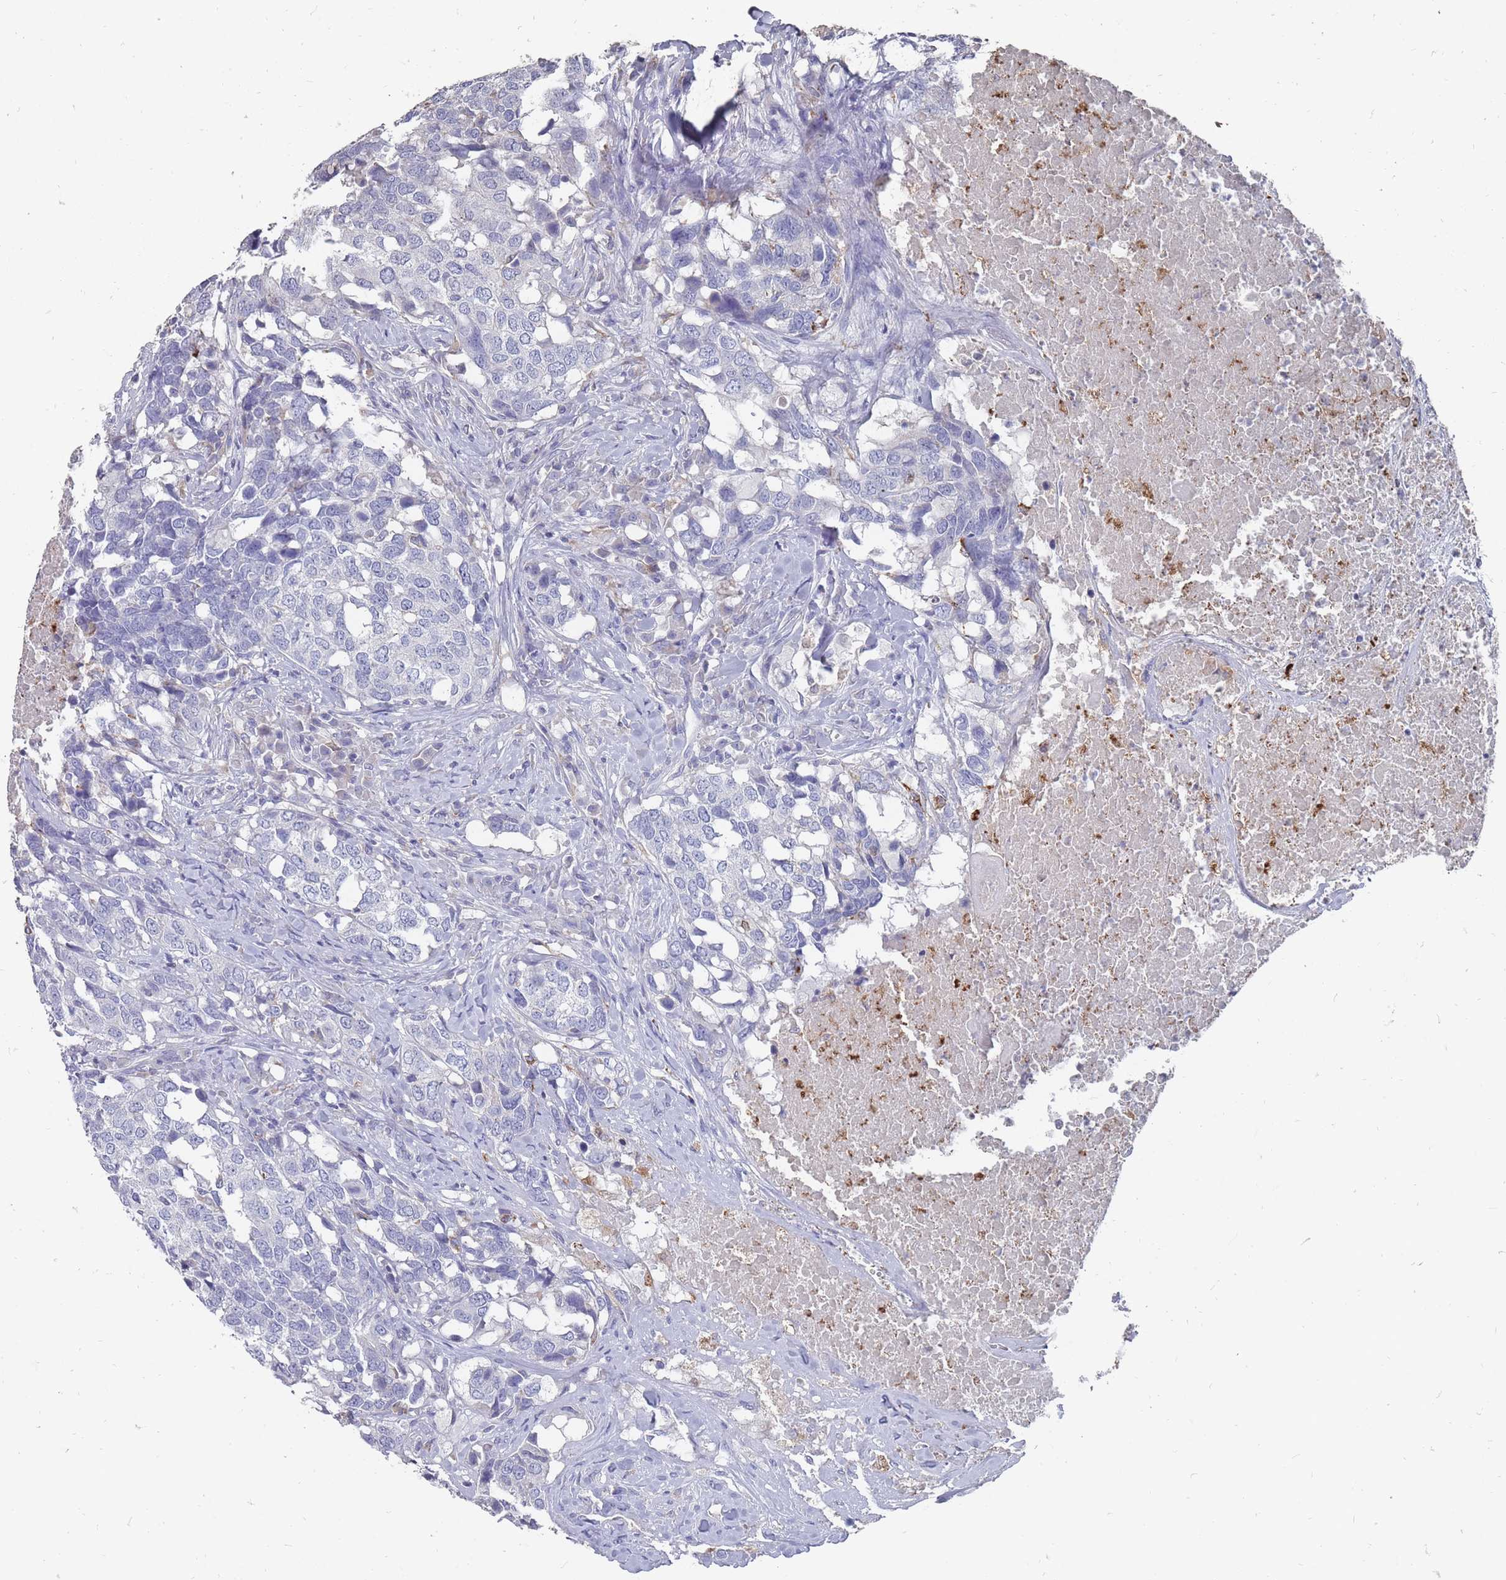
{"staining": {"intensity": "negative", "quantity": "none", "location": "none"}, "tissue": "head and neck cancer", "cell_type": "Tumor cells", "image_type": "cancer", "snomed": [{"axis": "morphology", "description": "Squamous cell carcinoma, NOS"}, {"axis": "topography", "description": "Head-Neck"}], "caption": "Head and neck cancer (squamous cell carcinoma) was stained to show a protein in brown. There is no significant expression in tumor cells.", "gene": "OTULINL", "patient": {"sex": "male", "age": 66}}